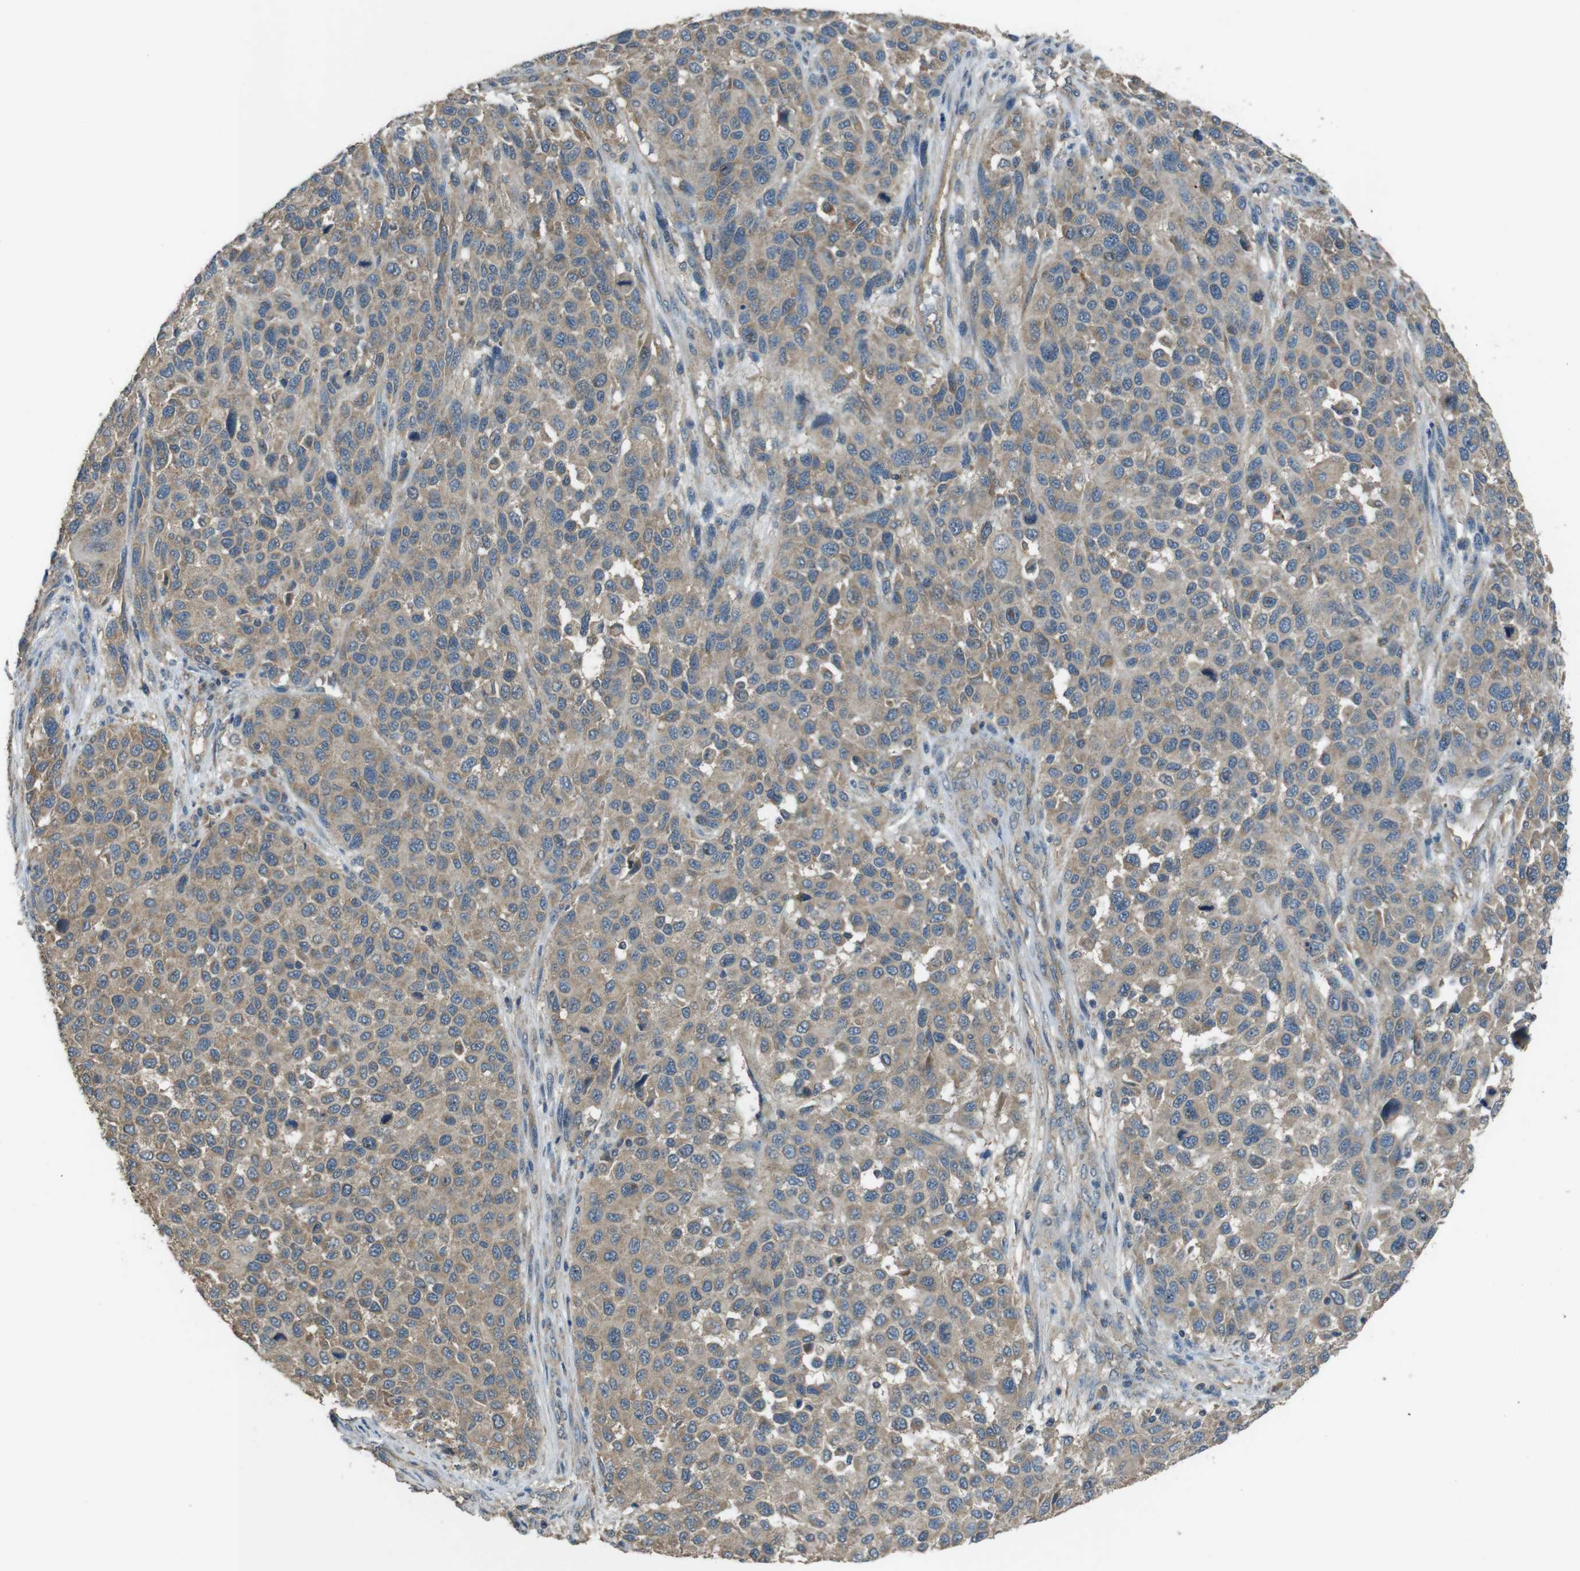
{"staining": {"intensity": "weak", "quantity": ">75%", "location": "cytoplasmic/membranous"}, "tissue": "melanoma", "cell_type": "Tumor cells", "image_type": "cancer", "snomed": [{"axis": "morphology", "description": "Malignant melanoma, Metastatic site"}, {"axis": "topography", "description": "Lymph node"}], "caption": "Tumor cells exhibit low levels of weak cytoplasmic/membranous positivity in about >75% of cells in human malignant melanoma (metastatic site).", "gene": "FUT2", "patient": {"sex": "male", "age": 61}}